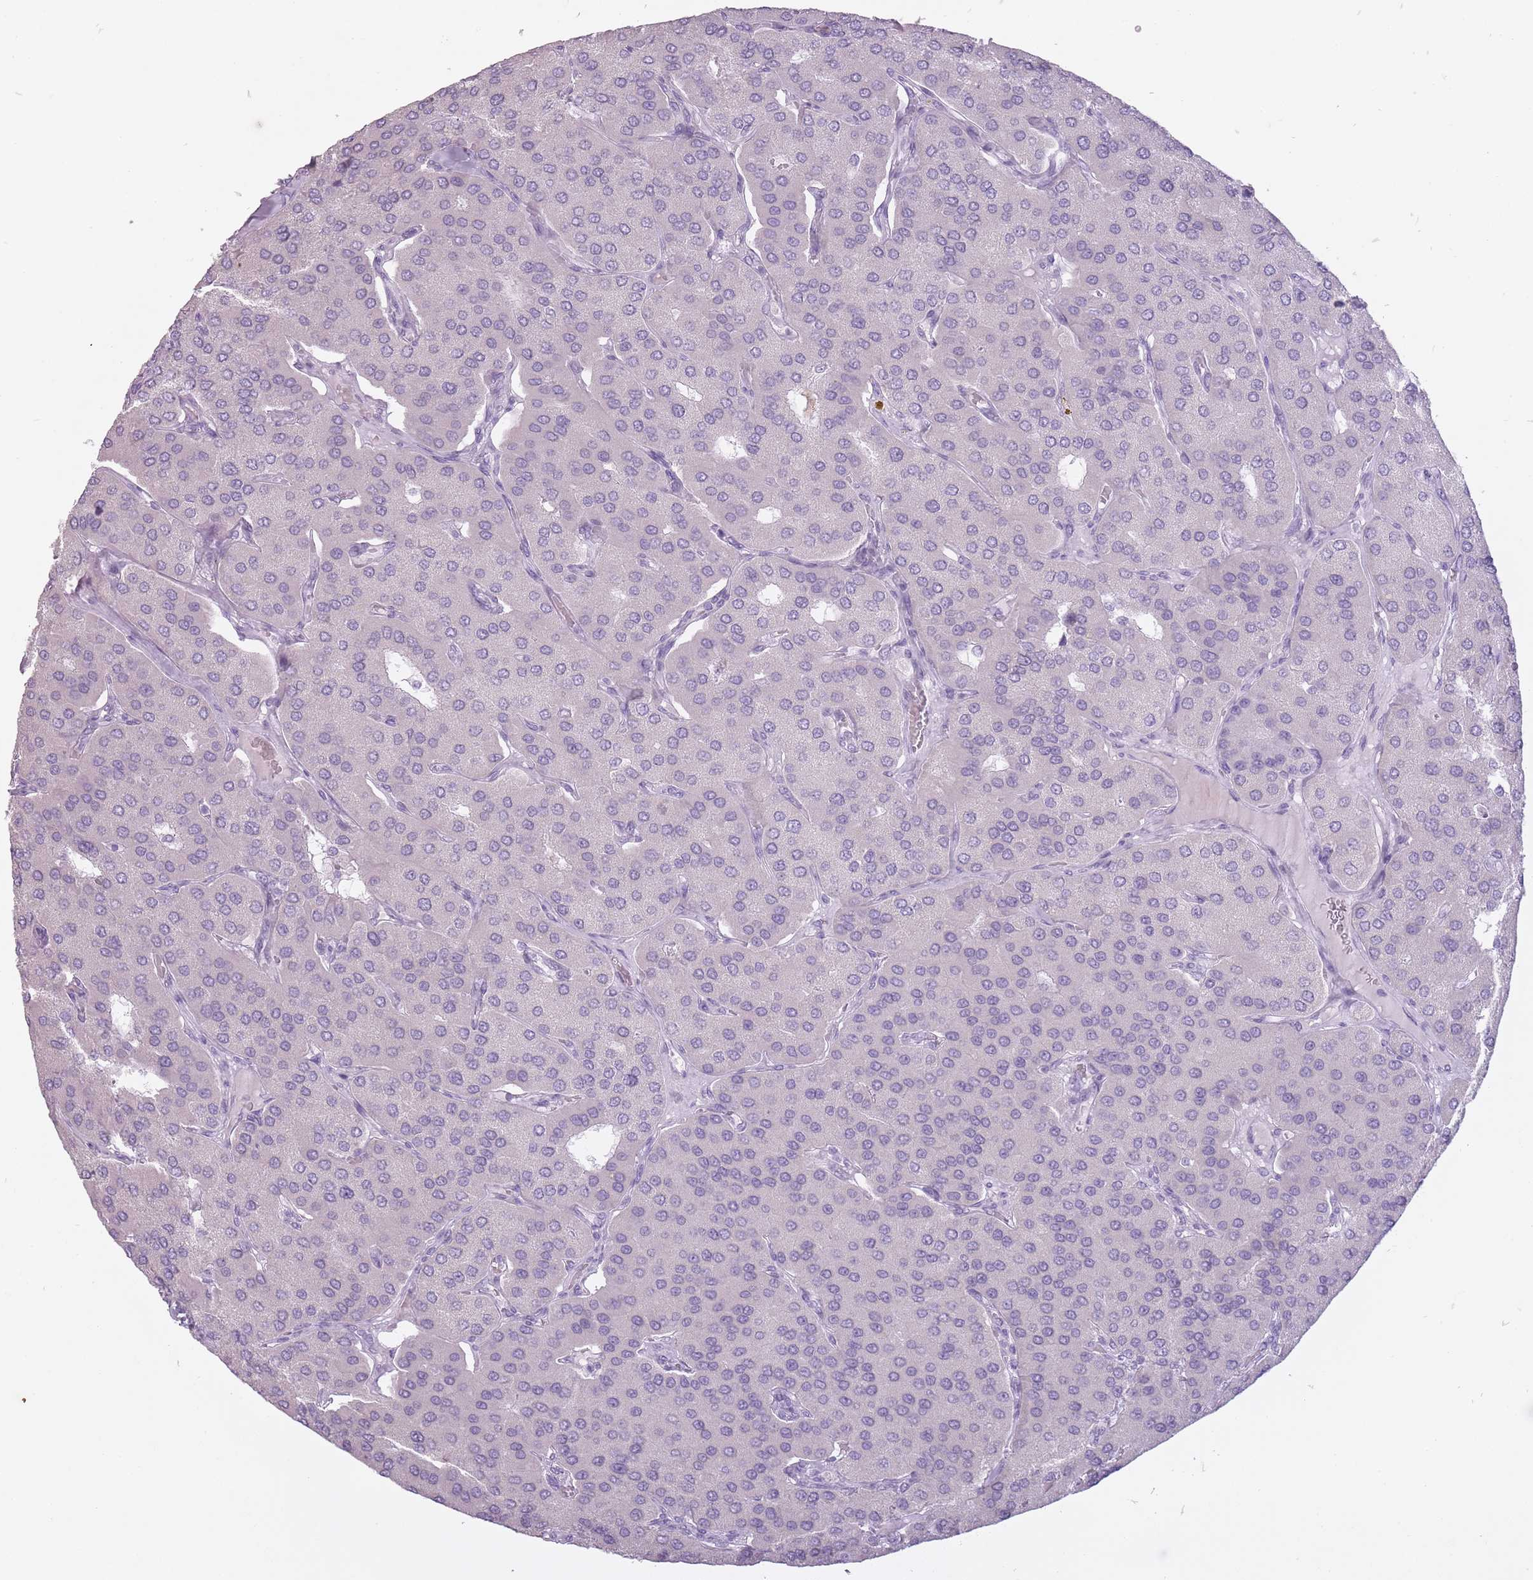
{"staining": {"intensity": "negative", "quantity": "none", "location": "none"}, "tissue": "parathyroid gland", "cell_type": "Glandular cells", "image_type": "normal", "snomed": [{"axis": "morphology", "description": "Normal tissue, NOS"}, {"axis": "morphology", "description": "Adenoma, NOS"}, {"axis": "topography", "description": "Parathyroid gland"}], "caption": "IHC of unremarkable parathyroid gland demonstrates no expression in glandular cells. (Immunohistochemistry (ihc), brightfield microscopy, high magnification).", "gene": "RFX4", "patient": {"sex": "female", "age": 86}}